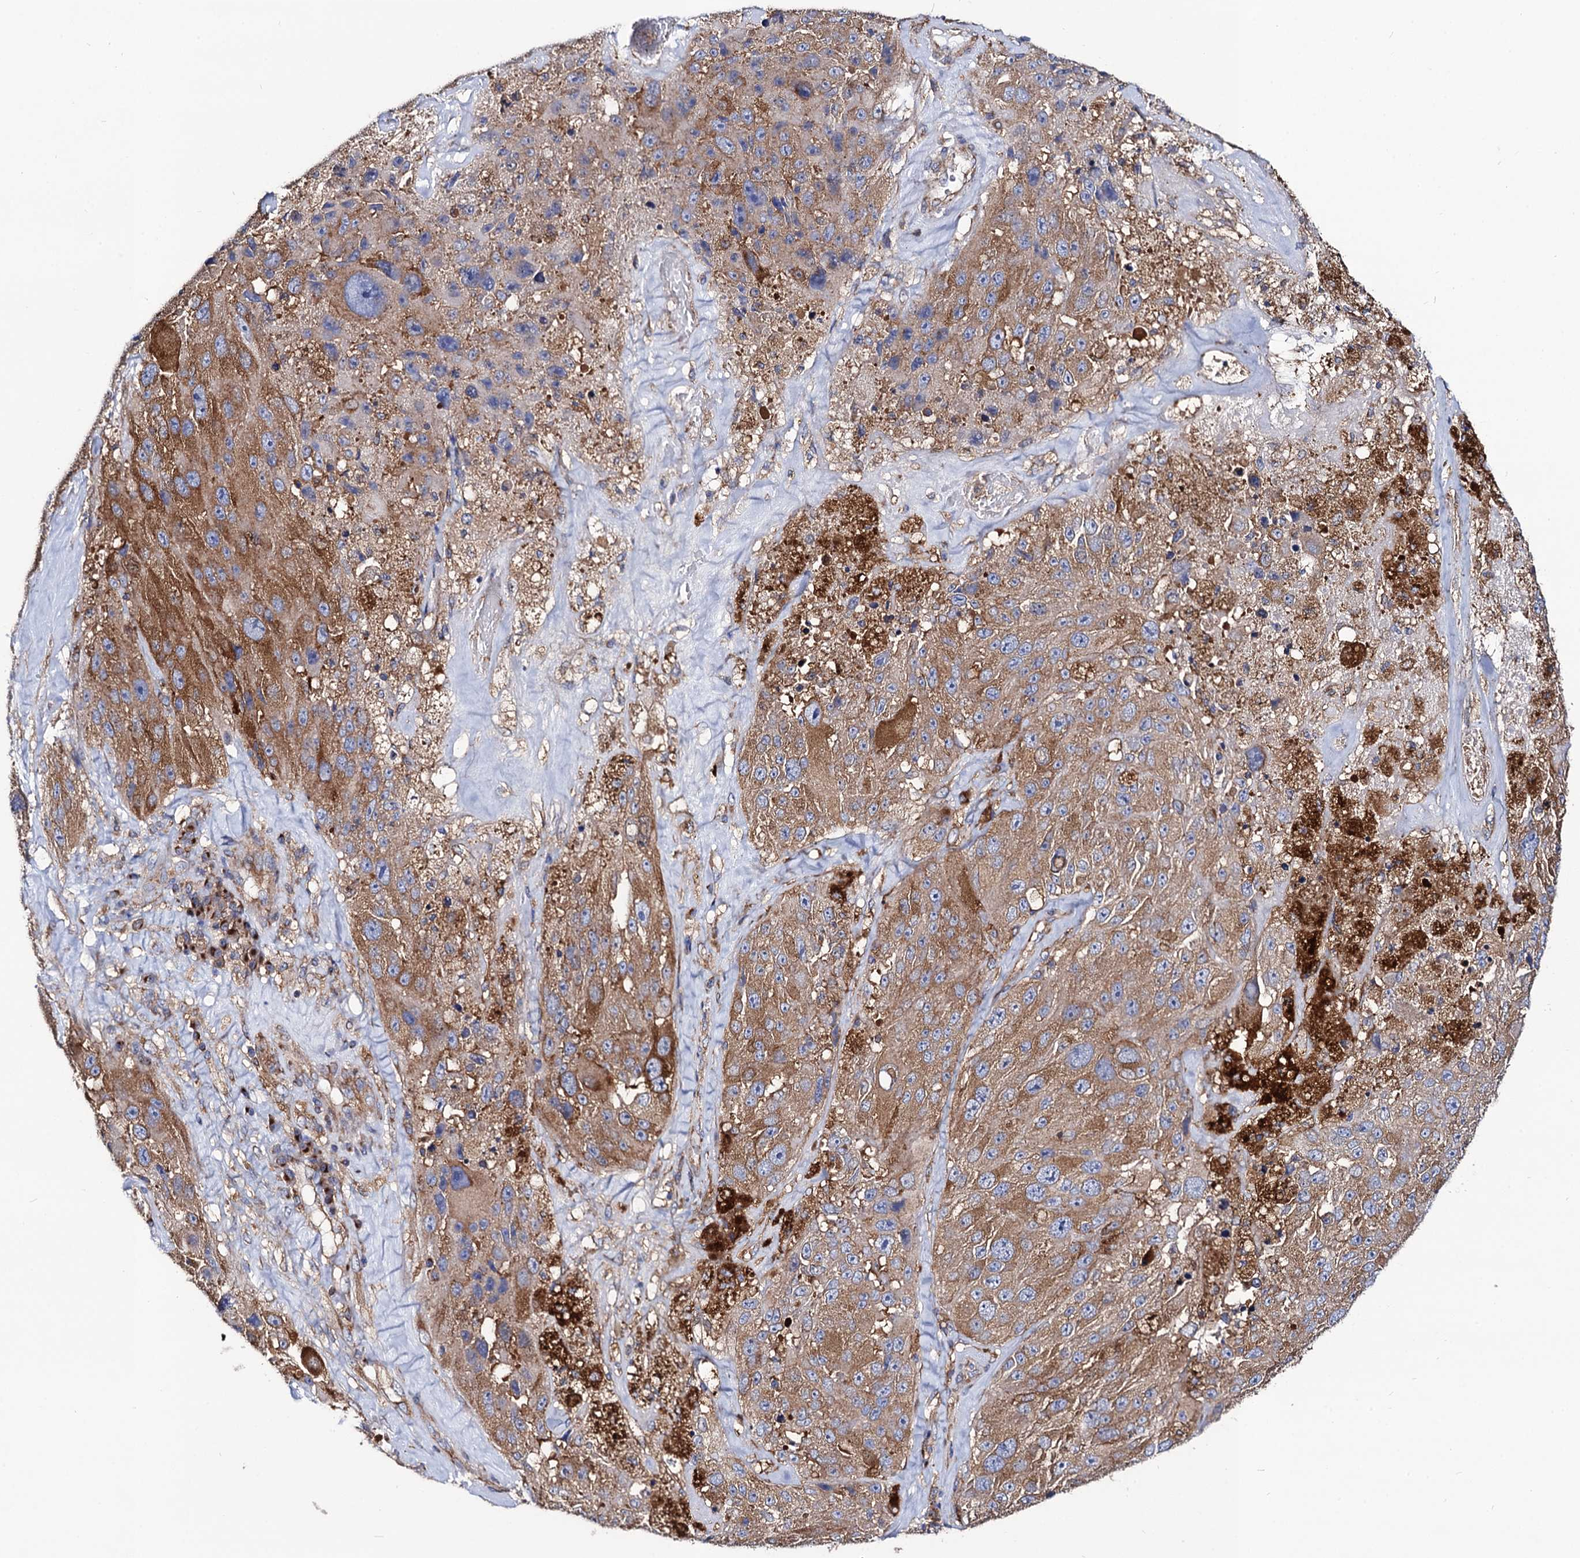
{"staining": {"intensity": "moderate", "quantity": "25%-75%", "location": "cytoplasmic/membranous"}, "tissue": "melanoma", "cell_type": "Tumor cells", "image_type": "cancer", "snomed": [{"axis": "morphology", "description": "Malignant melanoma, Metastatic site"}, {"axis": "topography", "description": "Lymph node"}], "caption": "Moderate cytoplasmic/membranous positivity is present in approximately 25%-75% of tumor cells in melanoma.", "gene": "DYDC1", "patient": {"sex": "male", "age": 62}}